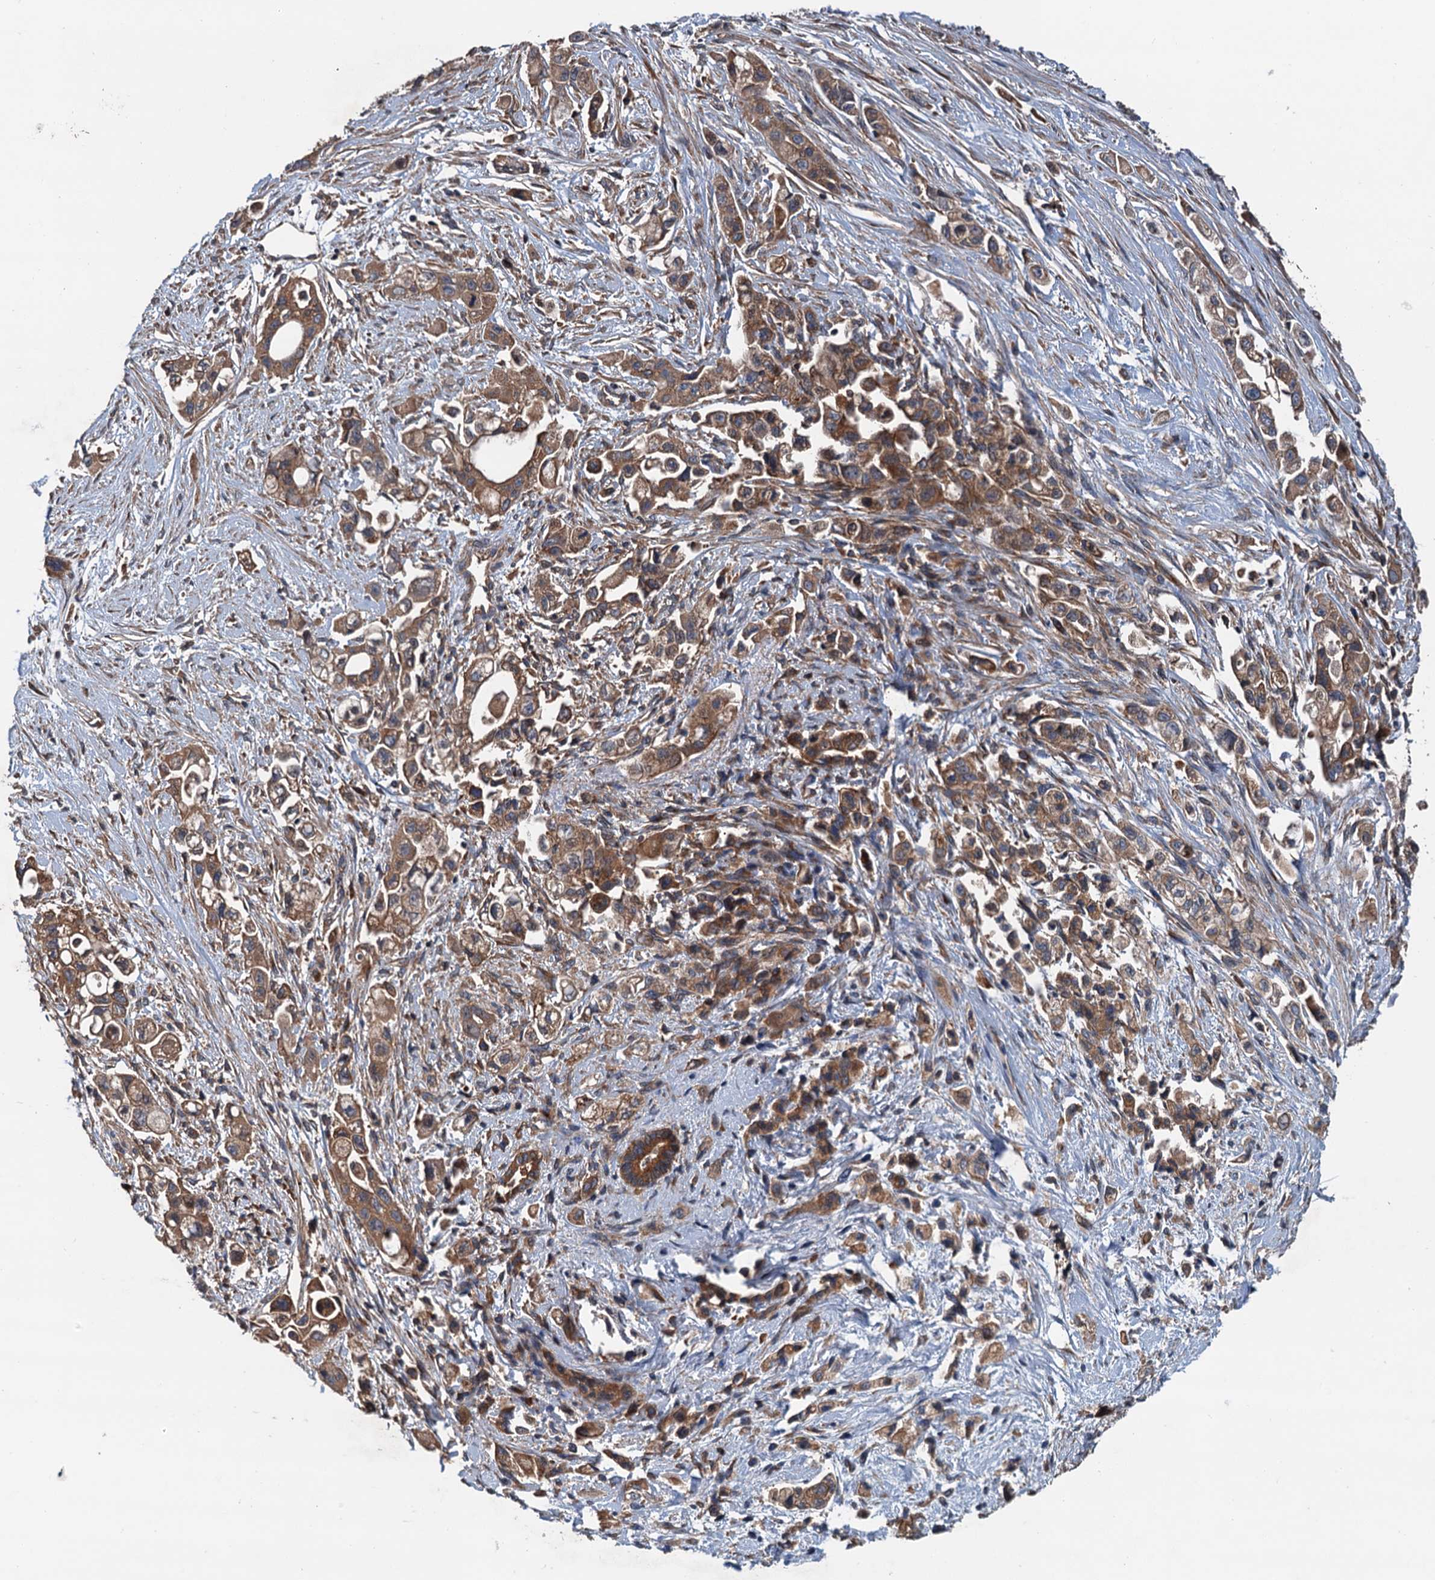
{"staining": {"intensity": "moderate", "quantity": ">75%", "location": "cytoplasmic/membranous"}, "tissue": "pancreatic cancer", "cell_type": "Tumor cells", "image_type": "cancer", "snomed": [{"axis": "morphology", "description": "Adenocarcinoma, NOS"}, {"axis": "topography", "description": "Pancreas"}], "caption": "Approximately >75% of tumor cells in human pancreatic adenocarcinoma show moderate cytoplasmic/membranous protein expression as visualized by brown immunohistochemical staining.", "gene": "COG3", "patient": {"sex": "female", "age": 66}}